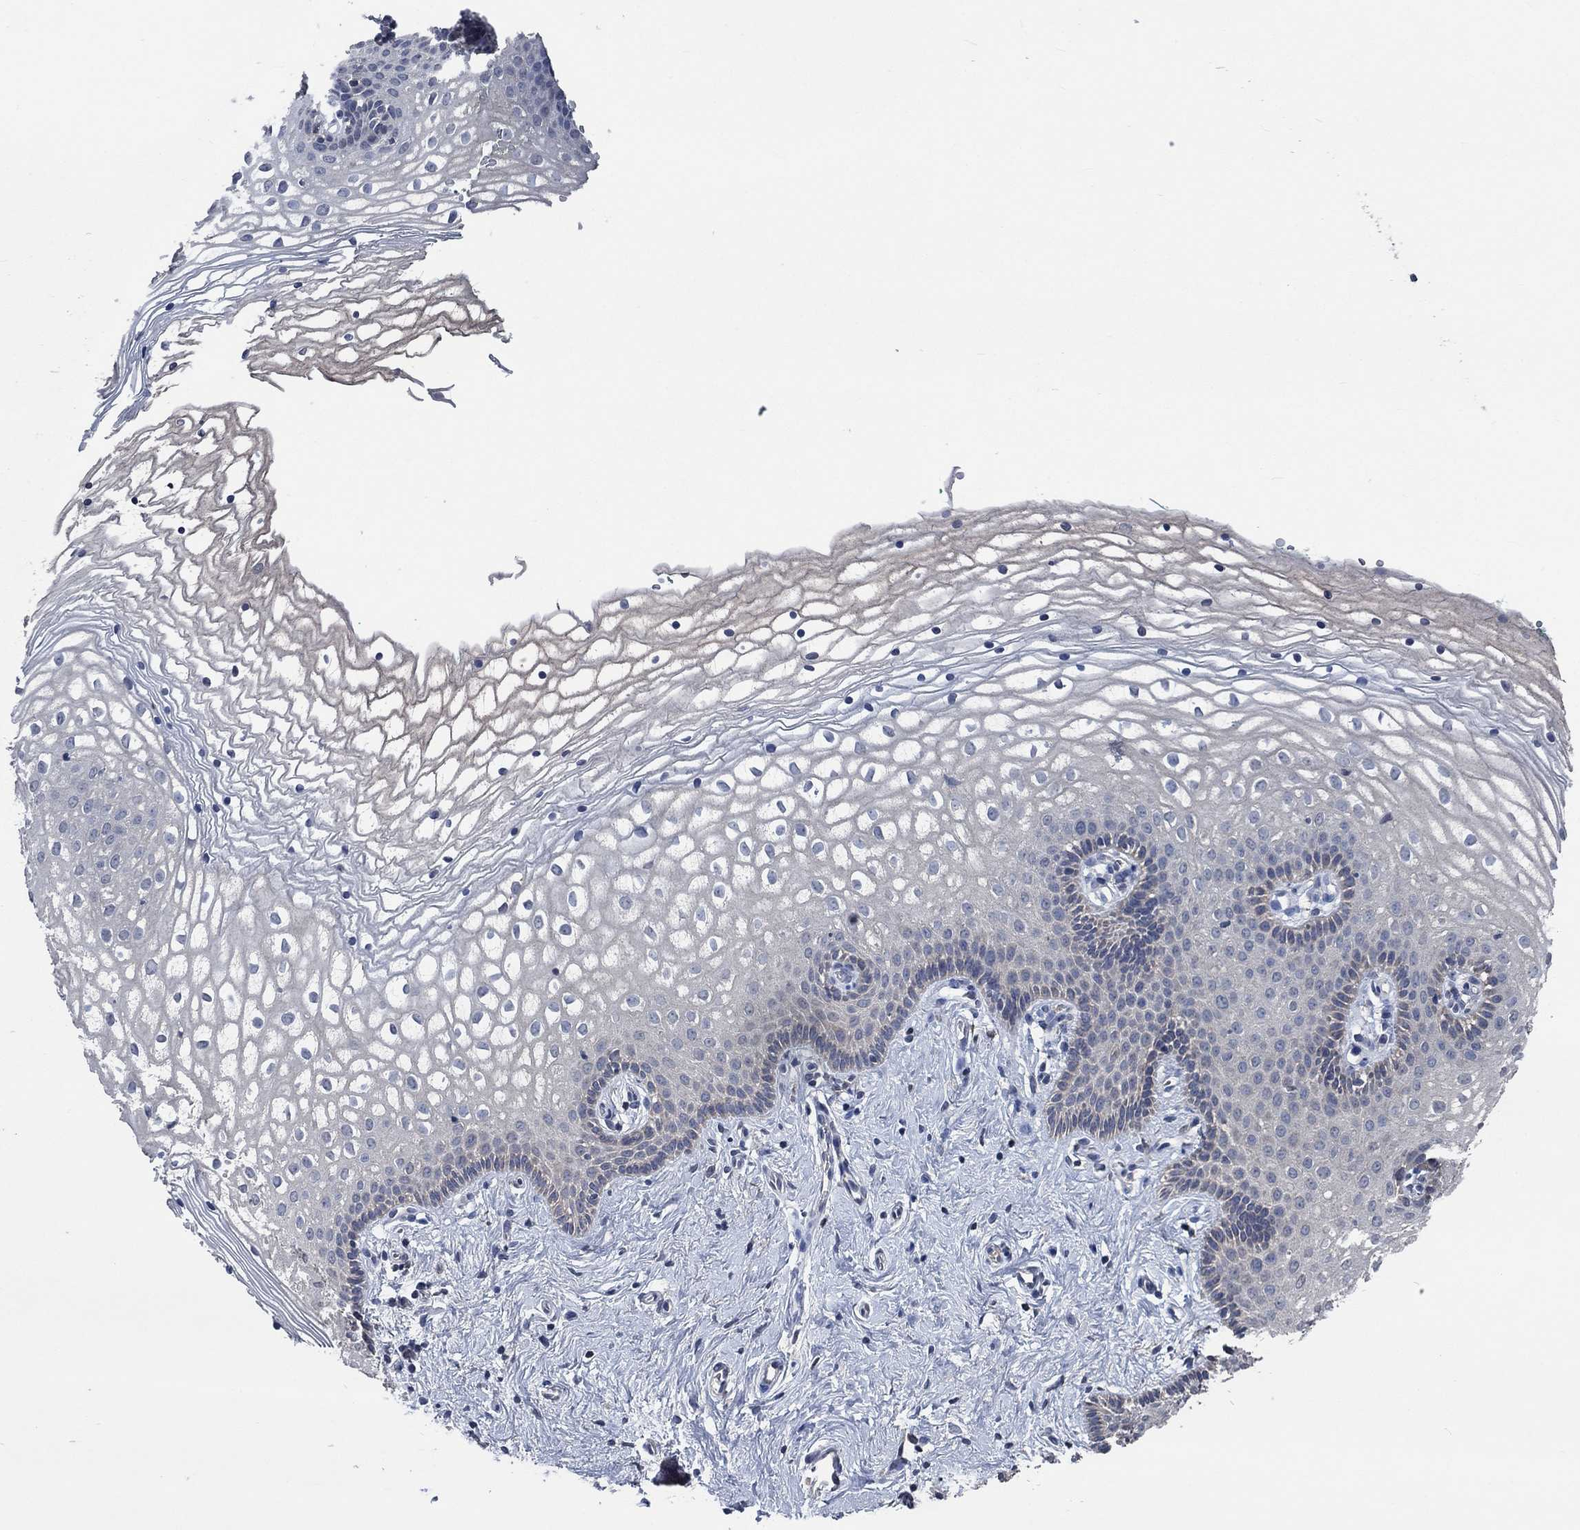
{"staining": {"intensity": "negative", "quantity": "none", "location": "none"}, "tissue": "vagina", "cell_type": "Squamous epithelial cells", "image_type": "normal", "snomed": [{"axis": "morphology", "description": "Normal tissue, NOS"}, {"axis": "topography", "description": "Vagina"}], "caption": "The micrograph exhibits no significant positivity in squamous epithelial cells of vagina.", "gene": "OBSCN", "patient": {"sex": "female", "age": 36}}